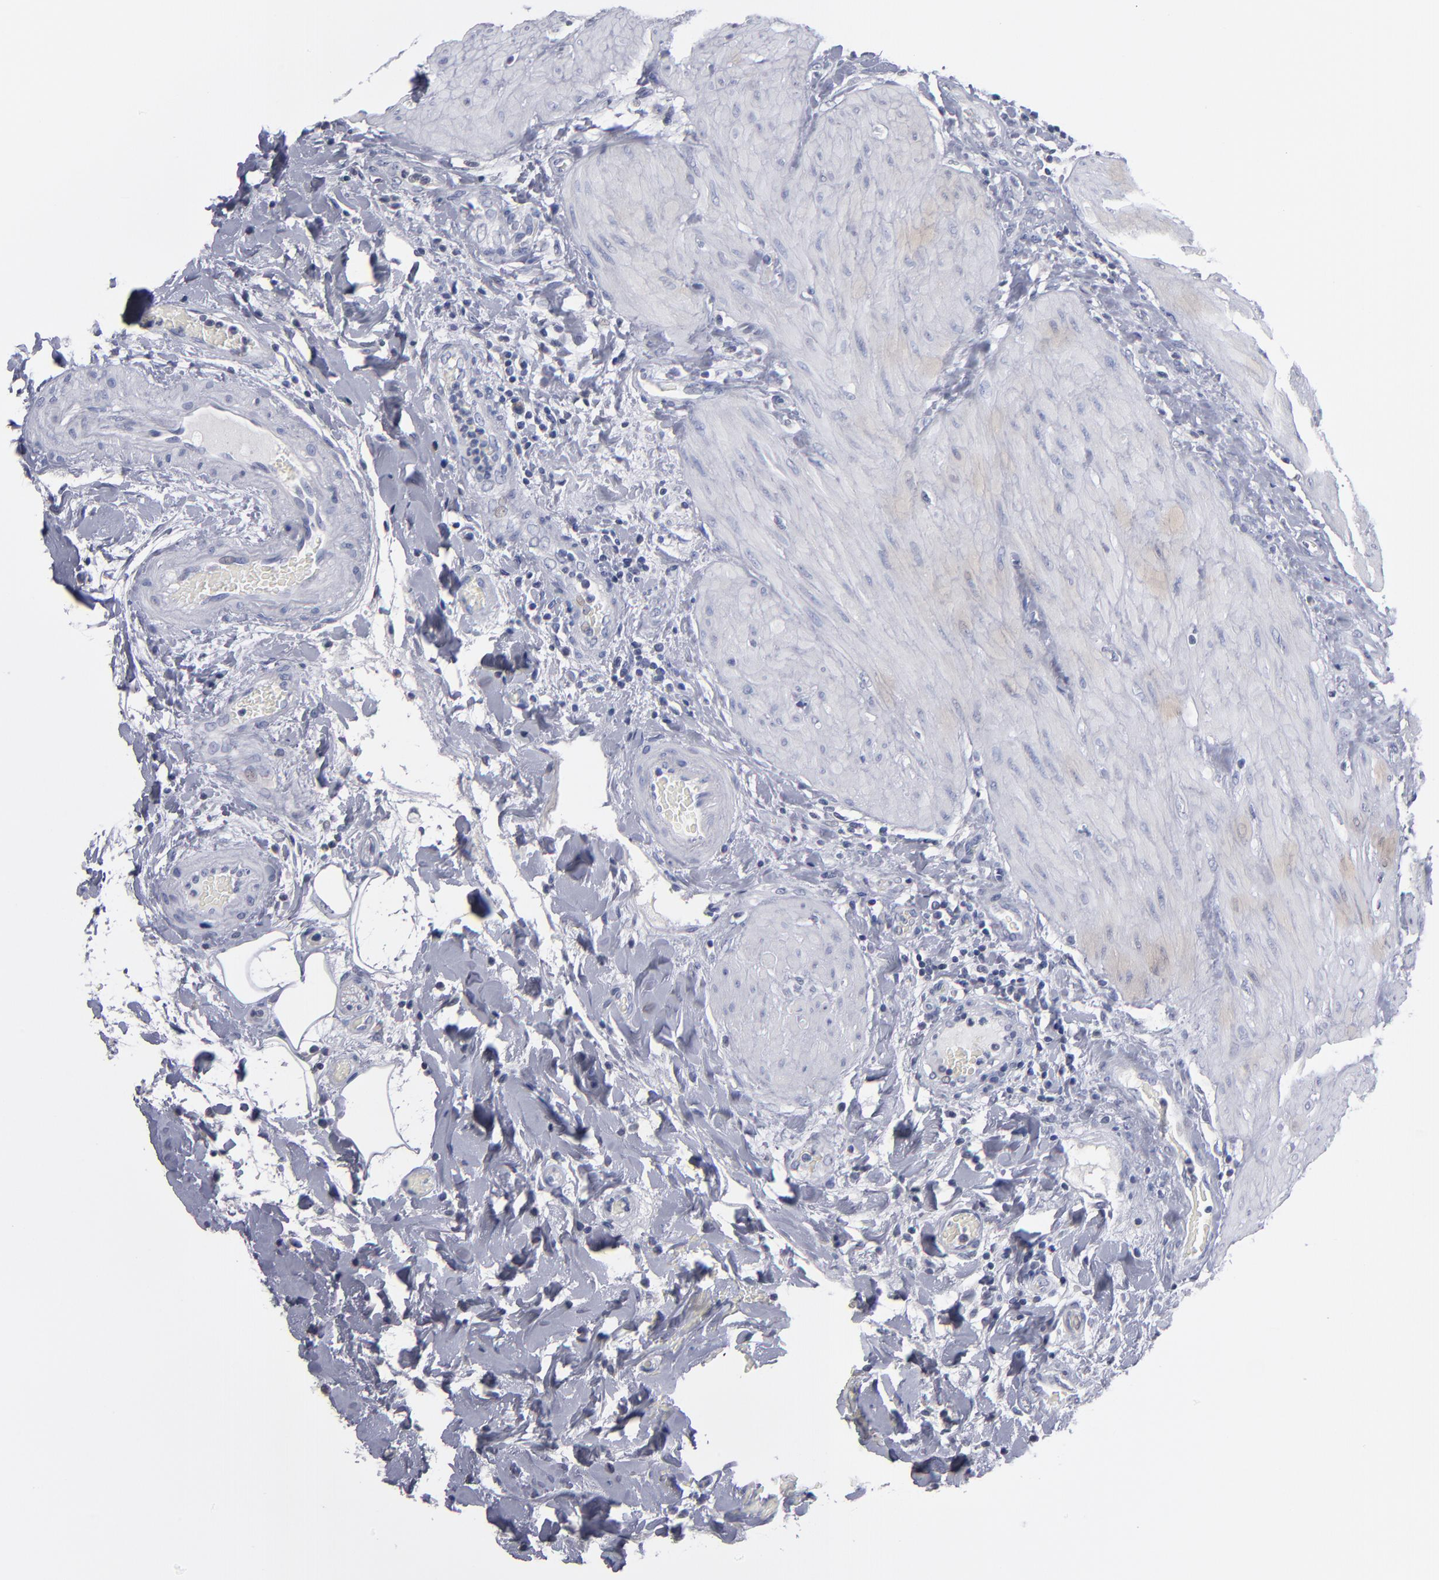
{"staining": {"intensity": "negative", "quantity": "none", "location": "none"}, "tissue": "gallbladder", "cell_type": "Glandular cells", "image_type": "normal", "snomed": [{"axis": "morphology", "description": "Normal tissue, NOS"}, {"axis": "topography", "description": "Gallbladder"}], "caption": "The photomicrograph exhibits no significant expression in glandular cells of gallbladder.", "gene": "RPH3A", "patient": {"sex": "male", "age": 59}}